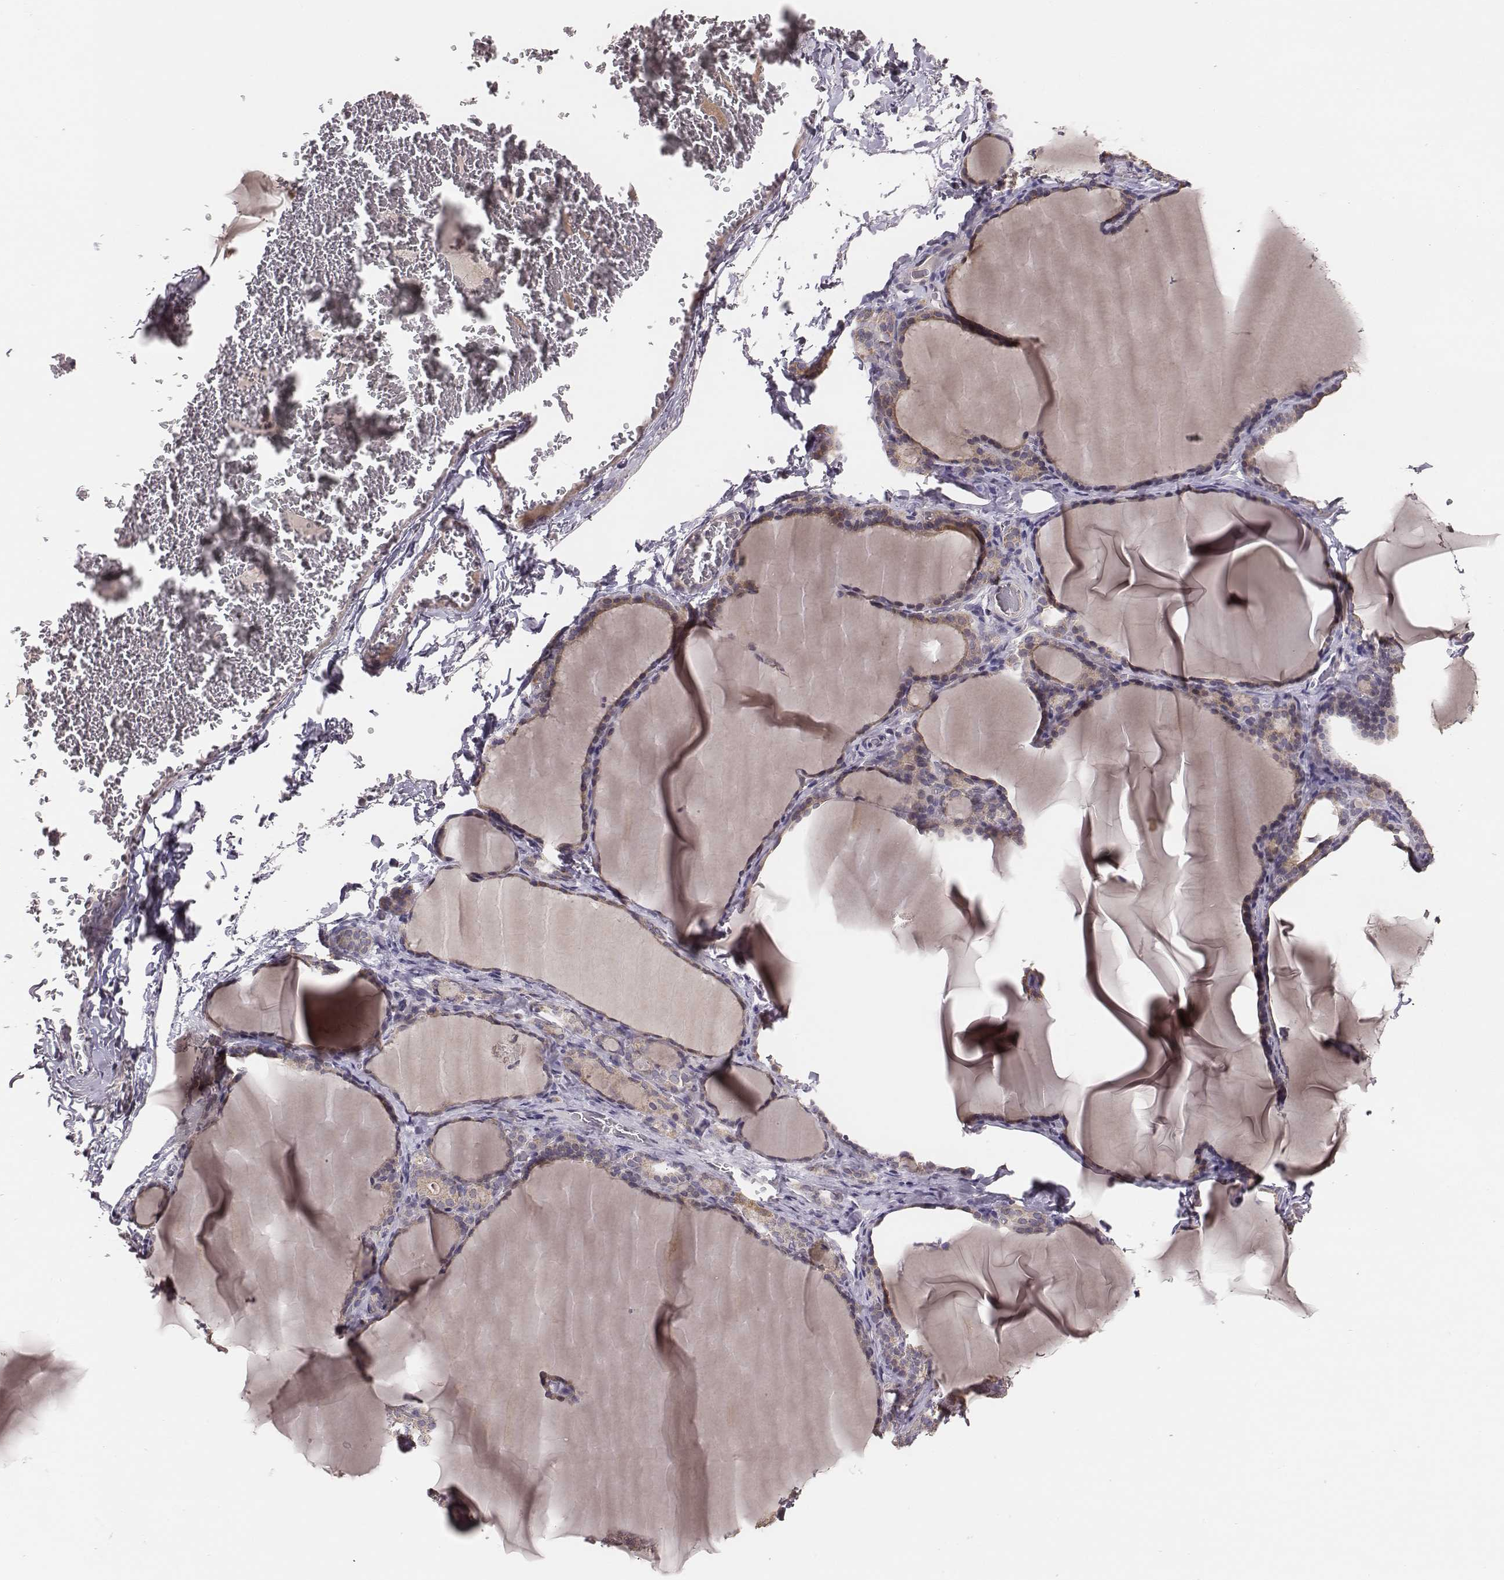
{"staining": {"intensity": "weak", "quantity": ">75%", "location": "cytoplasmic/membranous"}, "tissue": "thyroid gland", "cell_type": "Glandular cells", "image_type": "normal", "snomed": [{"axis": "morphology", "description": "Normal tissue, NOS"}, {"axis": "morphology", "description": "Hyperplasia, NOS"}, {"axis": "topography", "description": "Thyroid gland"}], "caption": "Immunohistochemical staining of unremarkable thyroid gland reveals low levels of weak cytoplasmic/membranous expression in about >75% of glandular cells.", "gene": "HAVCR1", "patient": {"sex": "female", "age": 27}}